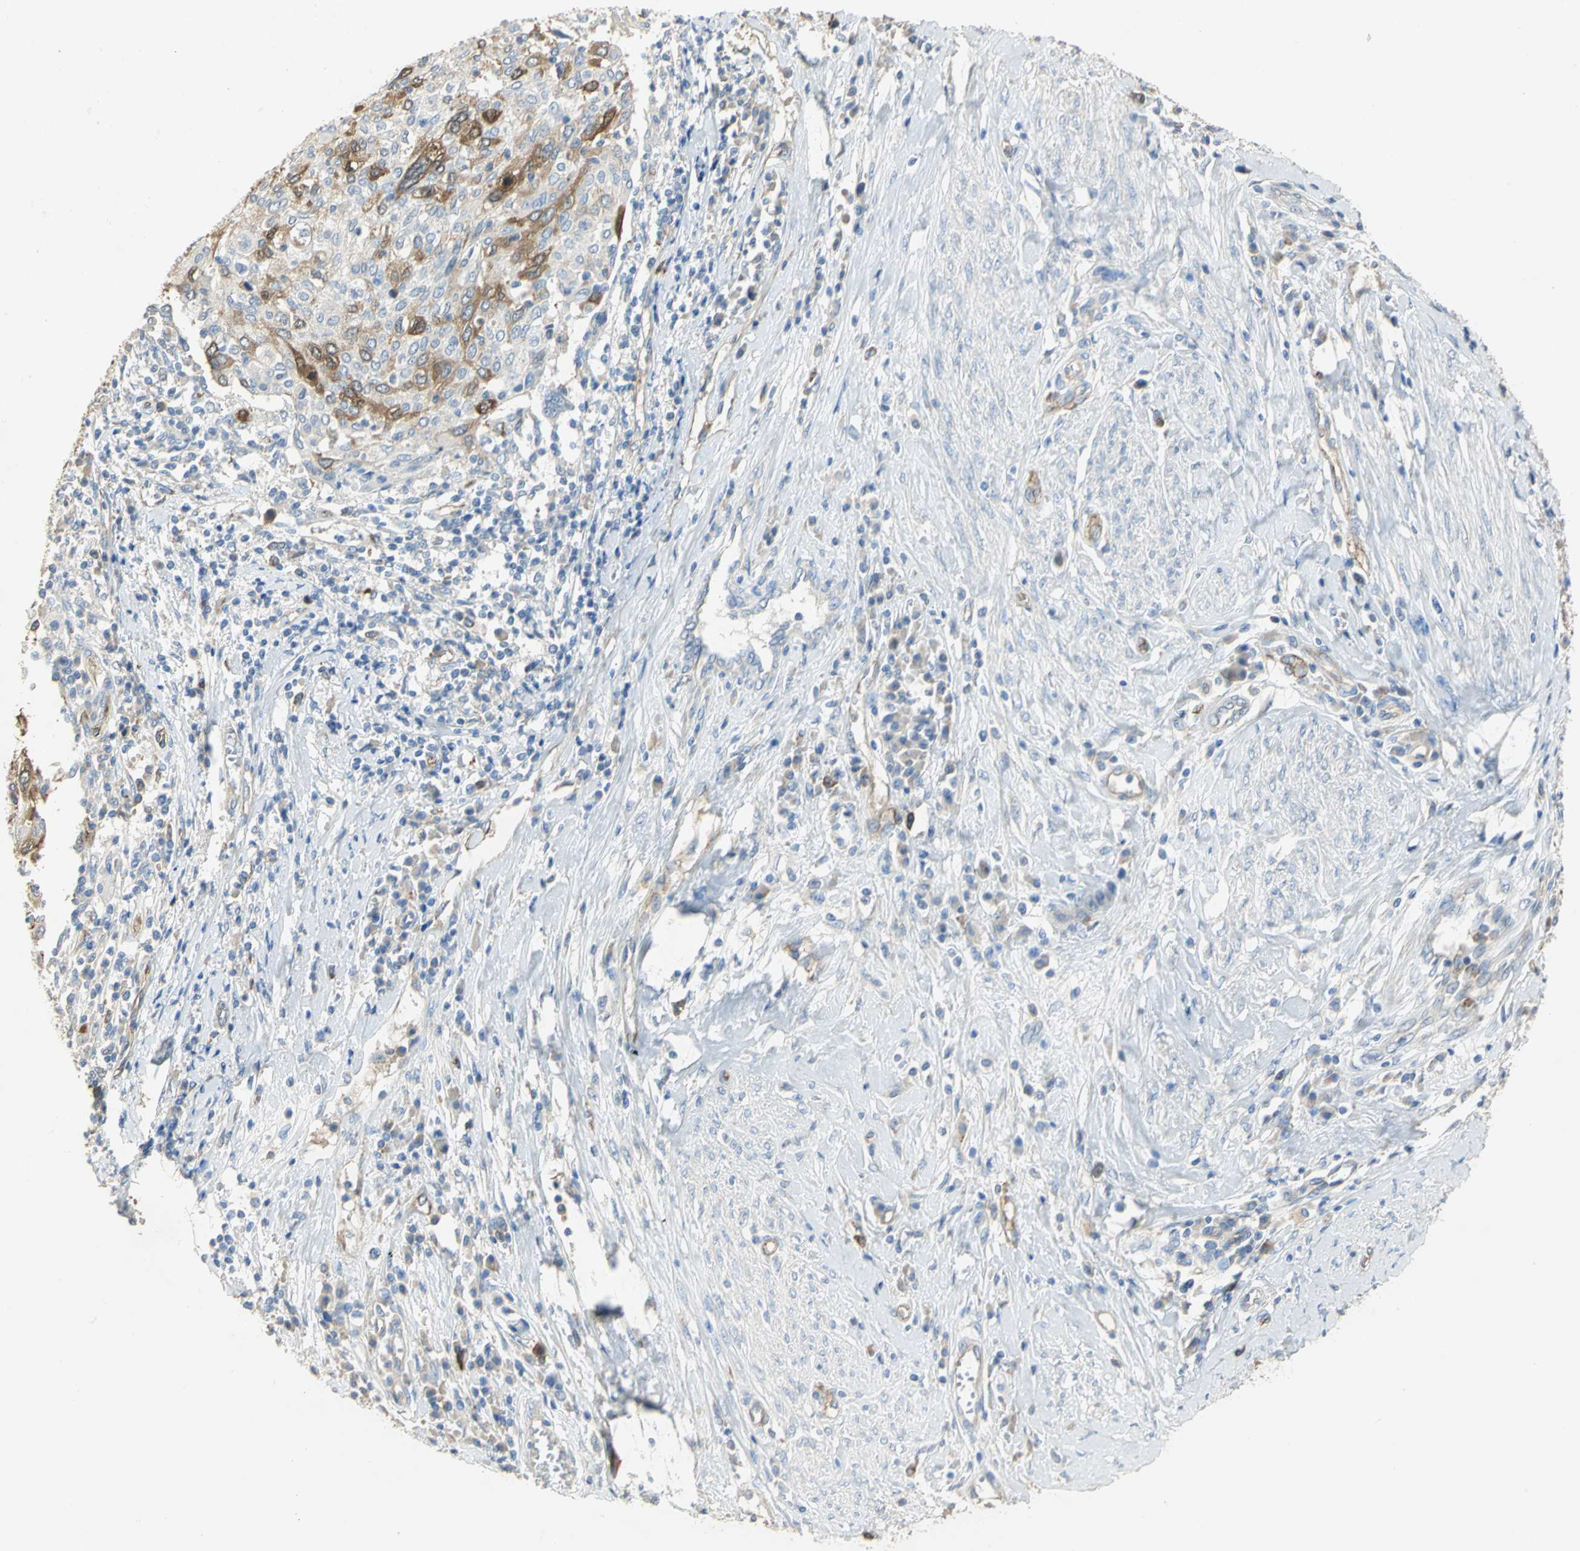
{"staining": {"intensity": "strong", "quantity": "25%-75%", "location": "cytoplasmic/membranous"}, "tissue": "cervical cancer", "cell_type": "Tumor cells", "image_type": "cancer", "snomed": [{"axis": "morphology", "description": "Squamous cell carcinoma, NOS"}, {"axis": "topography", "description": "Cervix"}], "caption": "Immunohistochemical staining of human cervical cancer (squamous cell carcinoma) displays strong cytoplasmic/membranous protein expression in about 25%-75% of tumor cells.", "gene": "DLGAP5", "patient": {"sex": "female", "age": 40}}